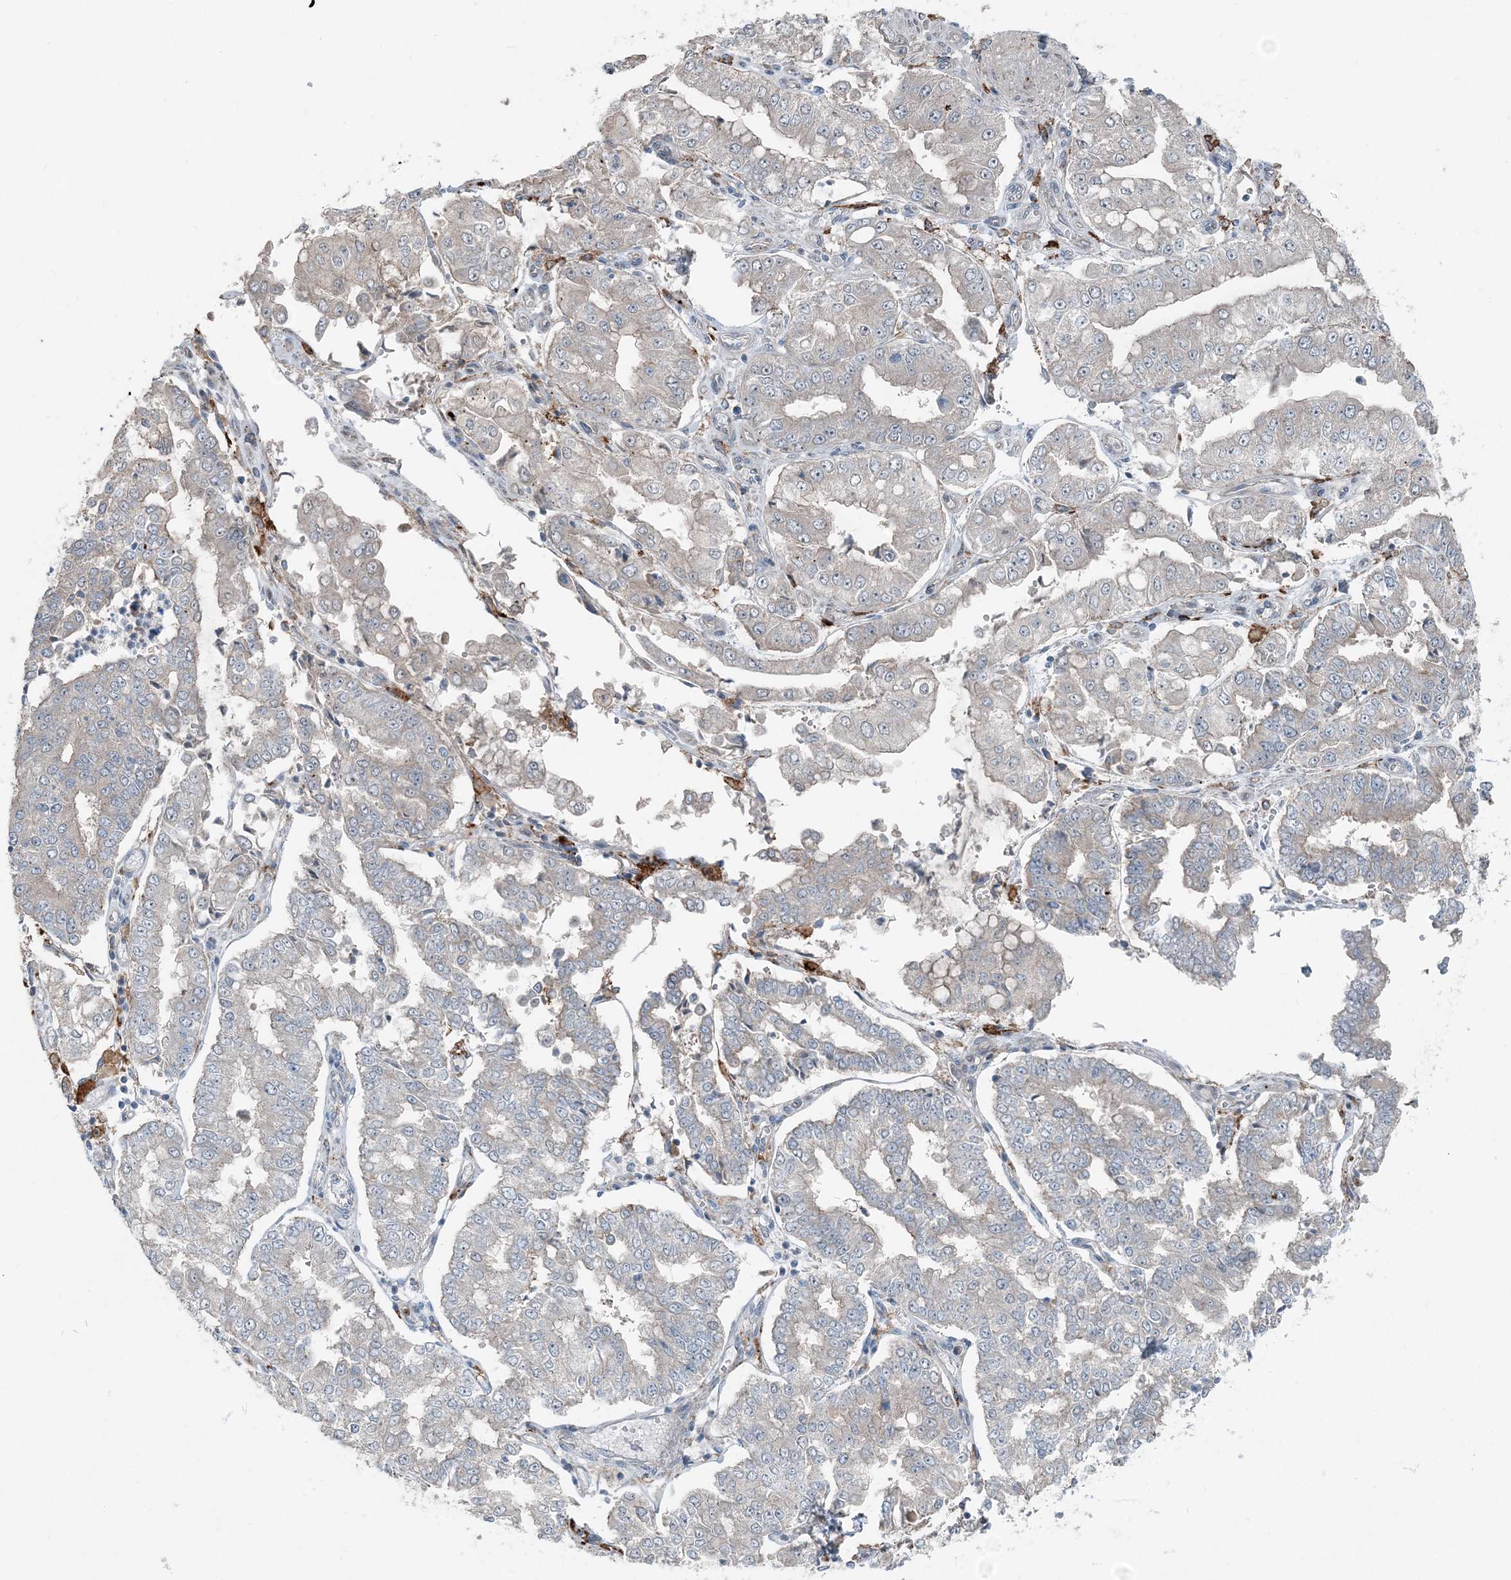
{"staining": {"intensity": "negative", "quantity": "none", "location": "none"}, "tissue": "stomach cancer", "cell_type": "Tumor cells", "image_type": "cancer", "snomed": [{"axis": "morphology", "description": "Adenocarcinoma, NOS"}, {"axis": "topography", "description": "Stomach"}], "caption": "Stomach adenocarcinoma stained for a protein using immunohistochemistry (IHC) shows no staining tumor cells.", "gene": "KY", "patient": {"sex": "male", "age": 76}}